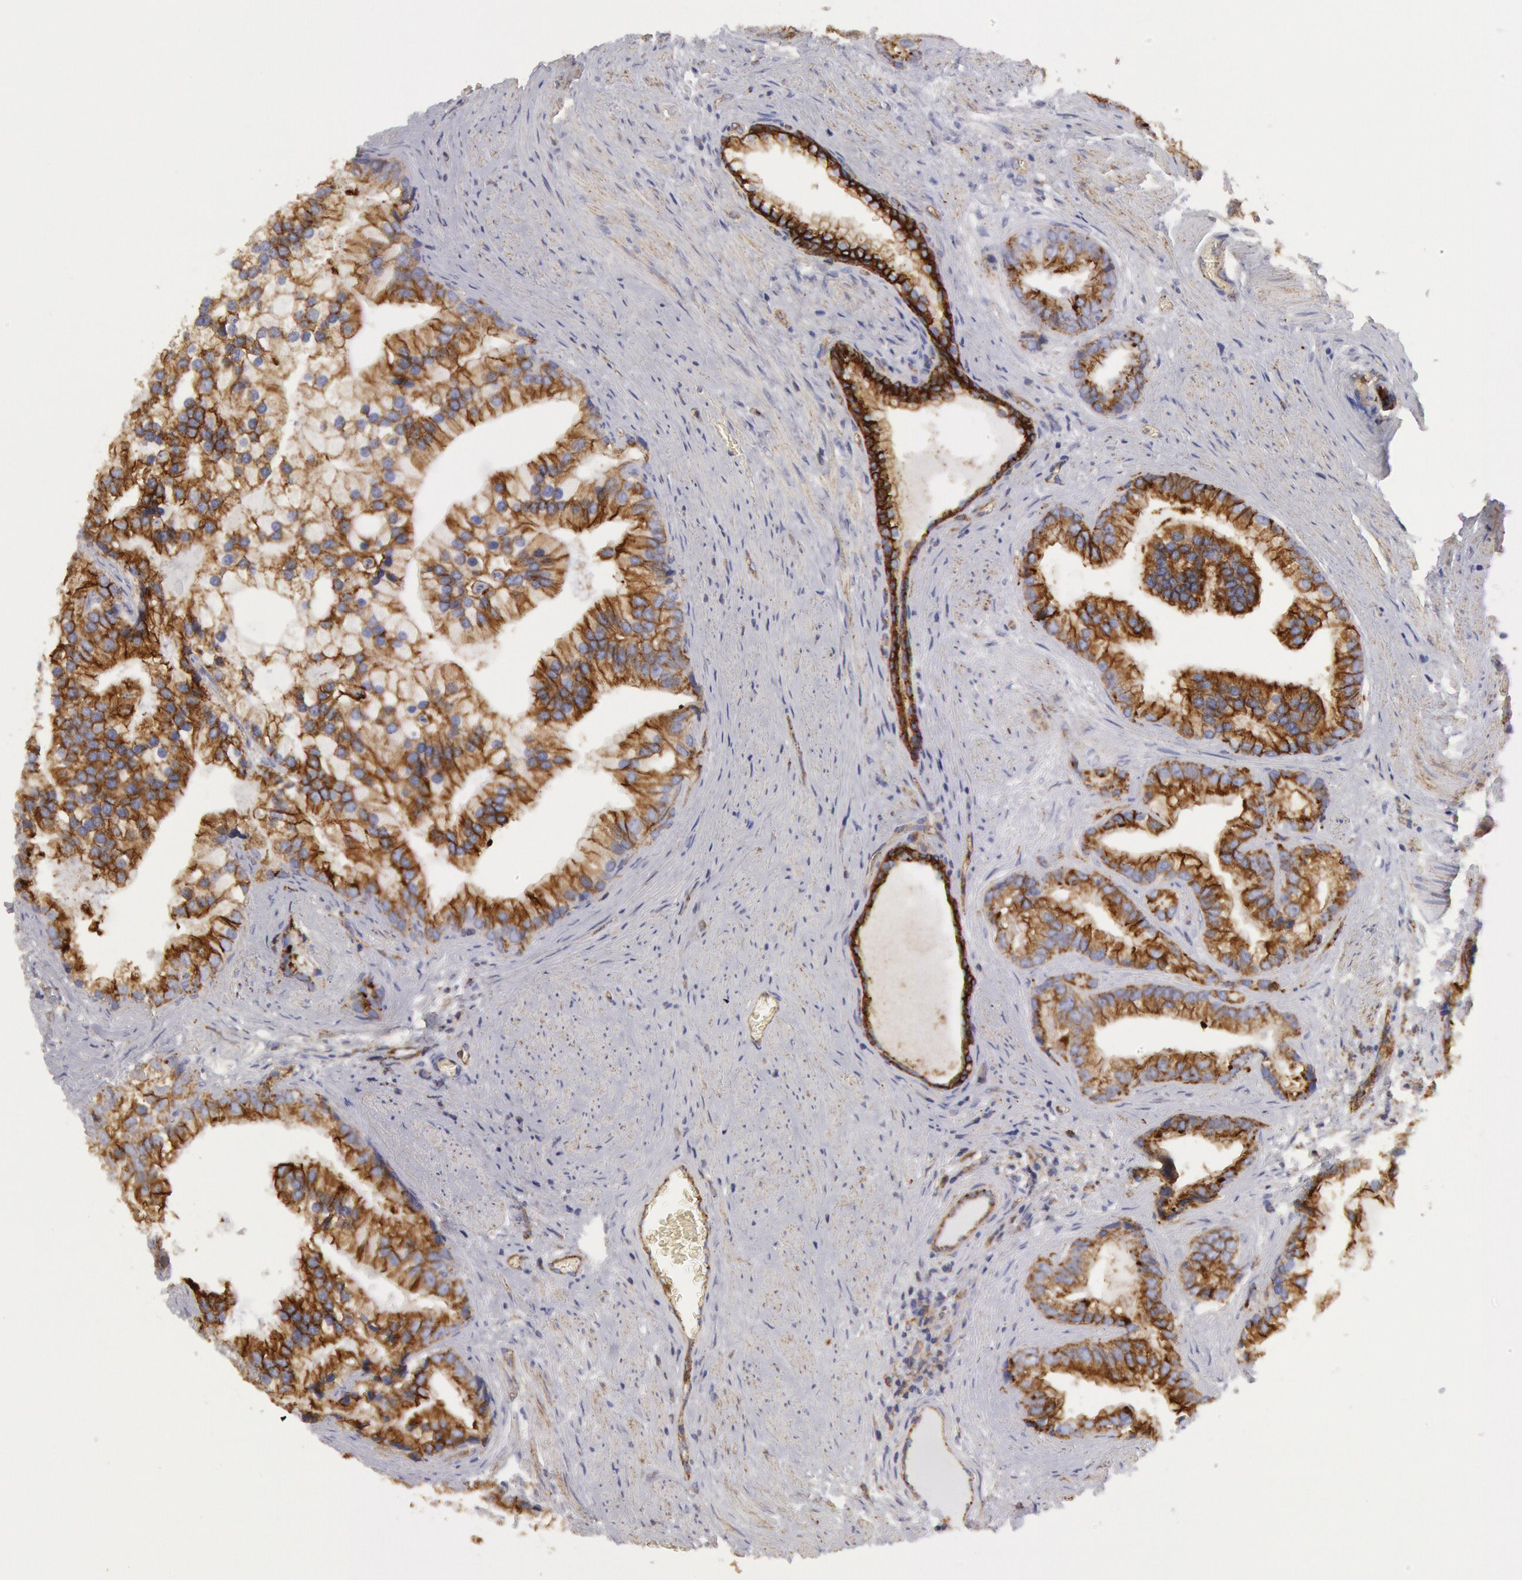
{"staining": {"intensity": "moderate", "quantity": ">75%", "location": "cytoplasmic/membranous"}, "tissue": "prostate cancer", "cell_type": "Tumor cells", "image_type": "cancer", "snomed": [{"axis": "morphology", "description": "Adenocarcinoma, Low grade"}, {"axis": "topography", "description": "Prostate"}], "caption": "Prostate adenocarcinoma (low-grade) stained for a protein (brown) displays moderate cytoplasmic/membranous positive staining in approximately >75% of tumor cells.", "gene": "FLOT1", "patient": {"sex": "male", "age": 71}}